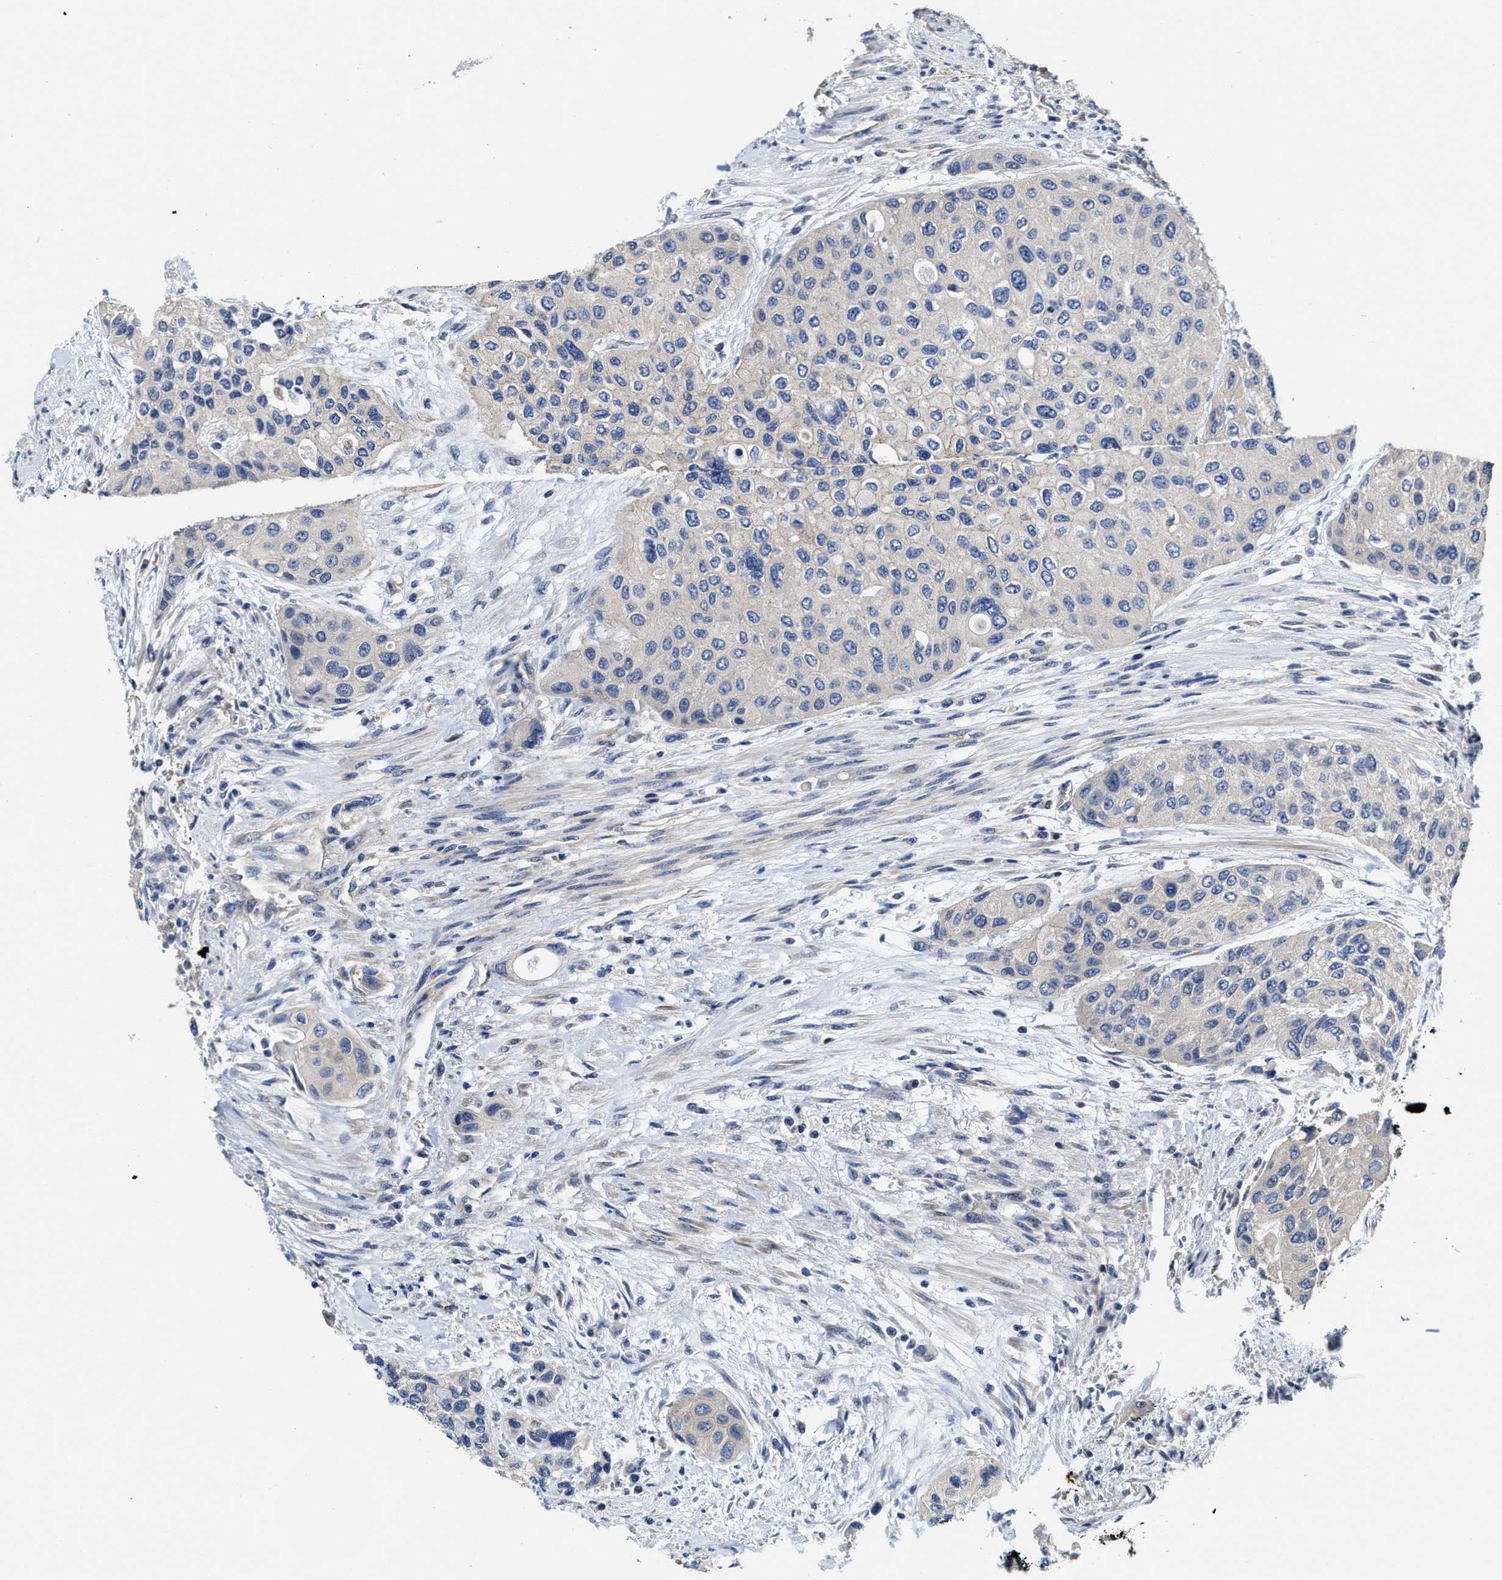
{"staining": {"intensity": "negative", "quantity": "none", "location": "none"}, "tissue": "urothelial cancer", "cell_type": "Tumor cells", "image_type": "cancer", "snomed": [{"axis": "morphology", "description": "Urothelial carcinoma, High grade"}, {"axis": "topography", "description": "Urinary bladder"}], "caption": "There is no significant positivity in tumor cells of urothelial cancer.", "gene": "TRAF6", "patient": {"sex": "female", "age": 56}}